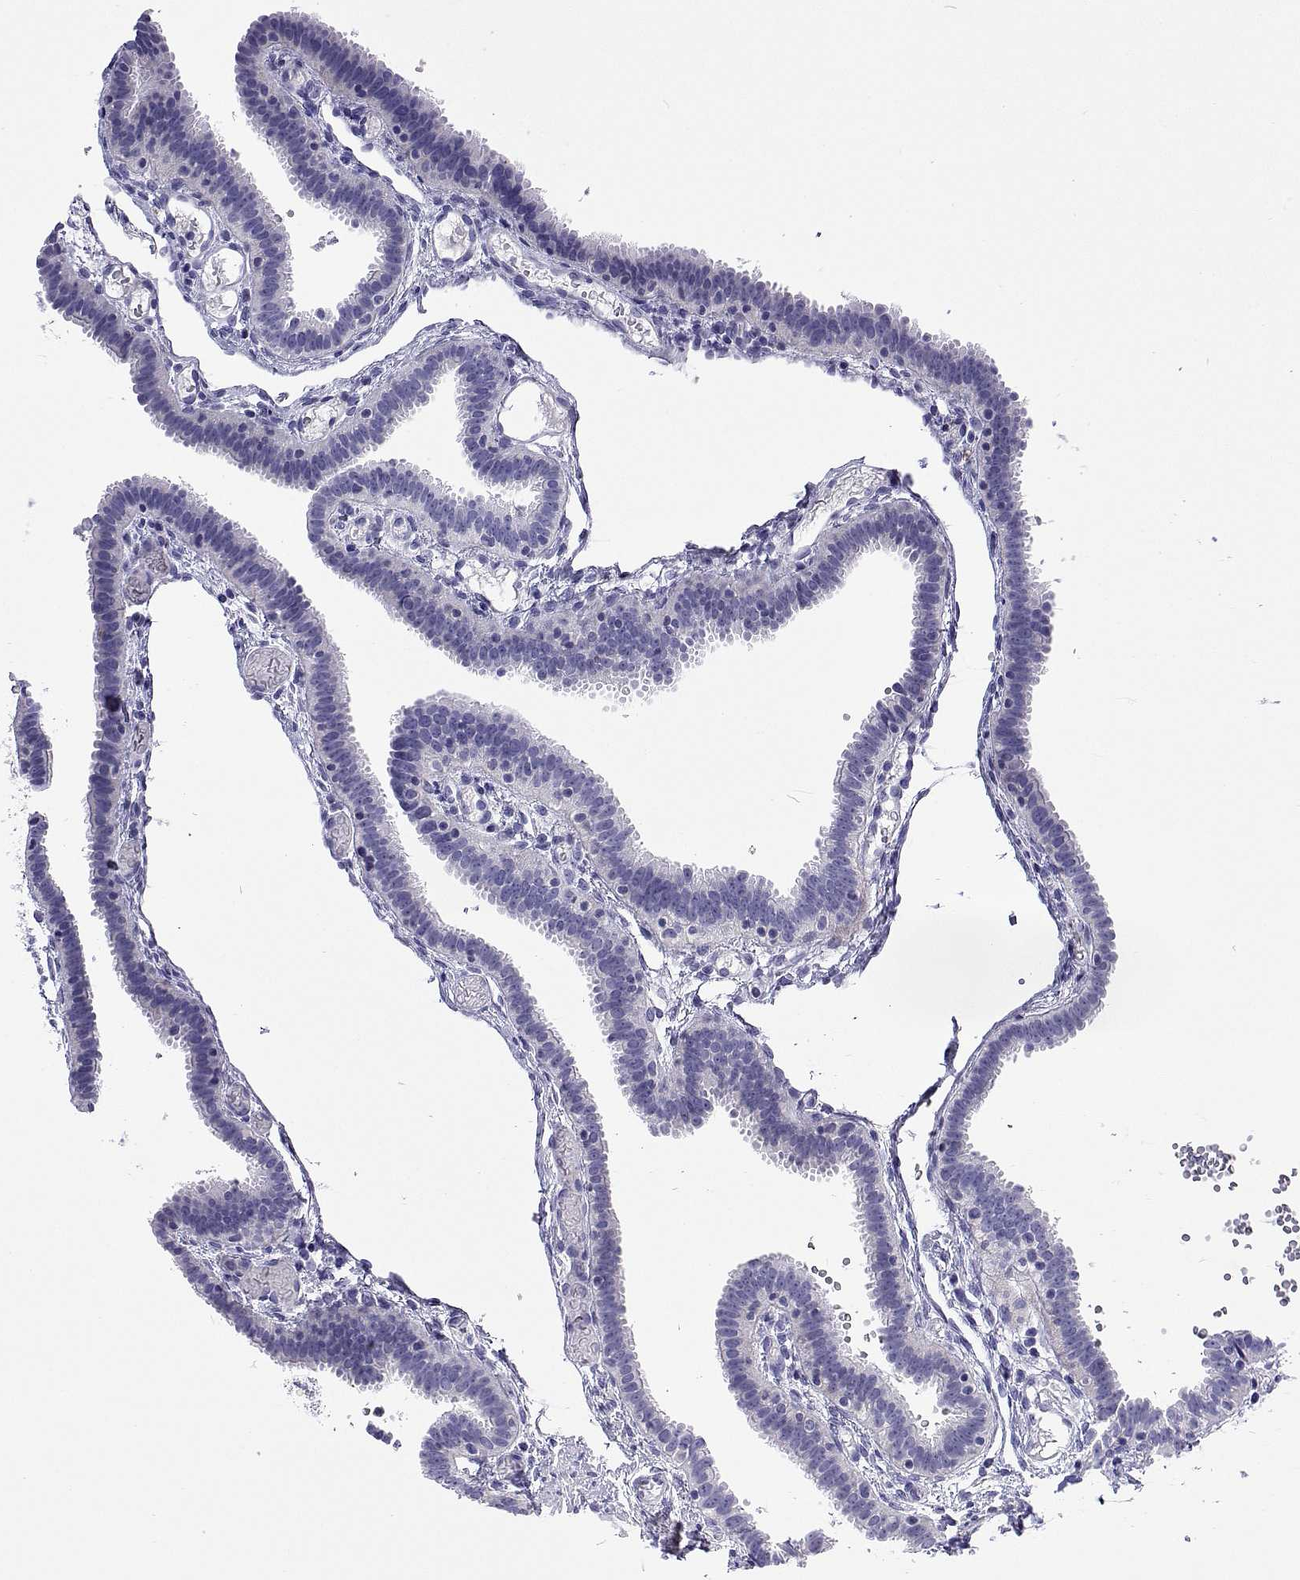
{"staining": {"intensity": "negative", "quantity": "none", "location": "none"}, "tissue": "fallopian tube", "cell_type": "Glandular cells", "image_type": "normal", "snomed": [{"axis": "morphology", "description": "Normal tissue, NOS"}, {"axis": "topography", "description": "Fallopian tube"}], "caption": "Immunohistochemistry (IHC) photomicrograph of benign fallopian tube: human fallopian tube stained with DAB shows no significant protein expression in glandular cells. The staining was performed using DAB (3,3'-diaminobenzidine) to visualize the protein expression in brown, while the nuclei were stained in blue with hematoxylin (Magnification: 20x).", "gene": "UMODL1", "patient": {"sex": "female", "age": 37}}